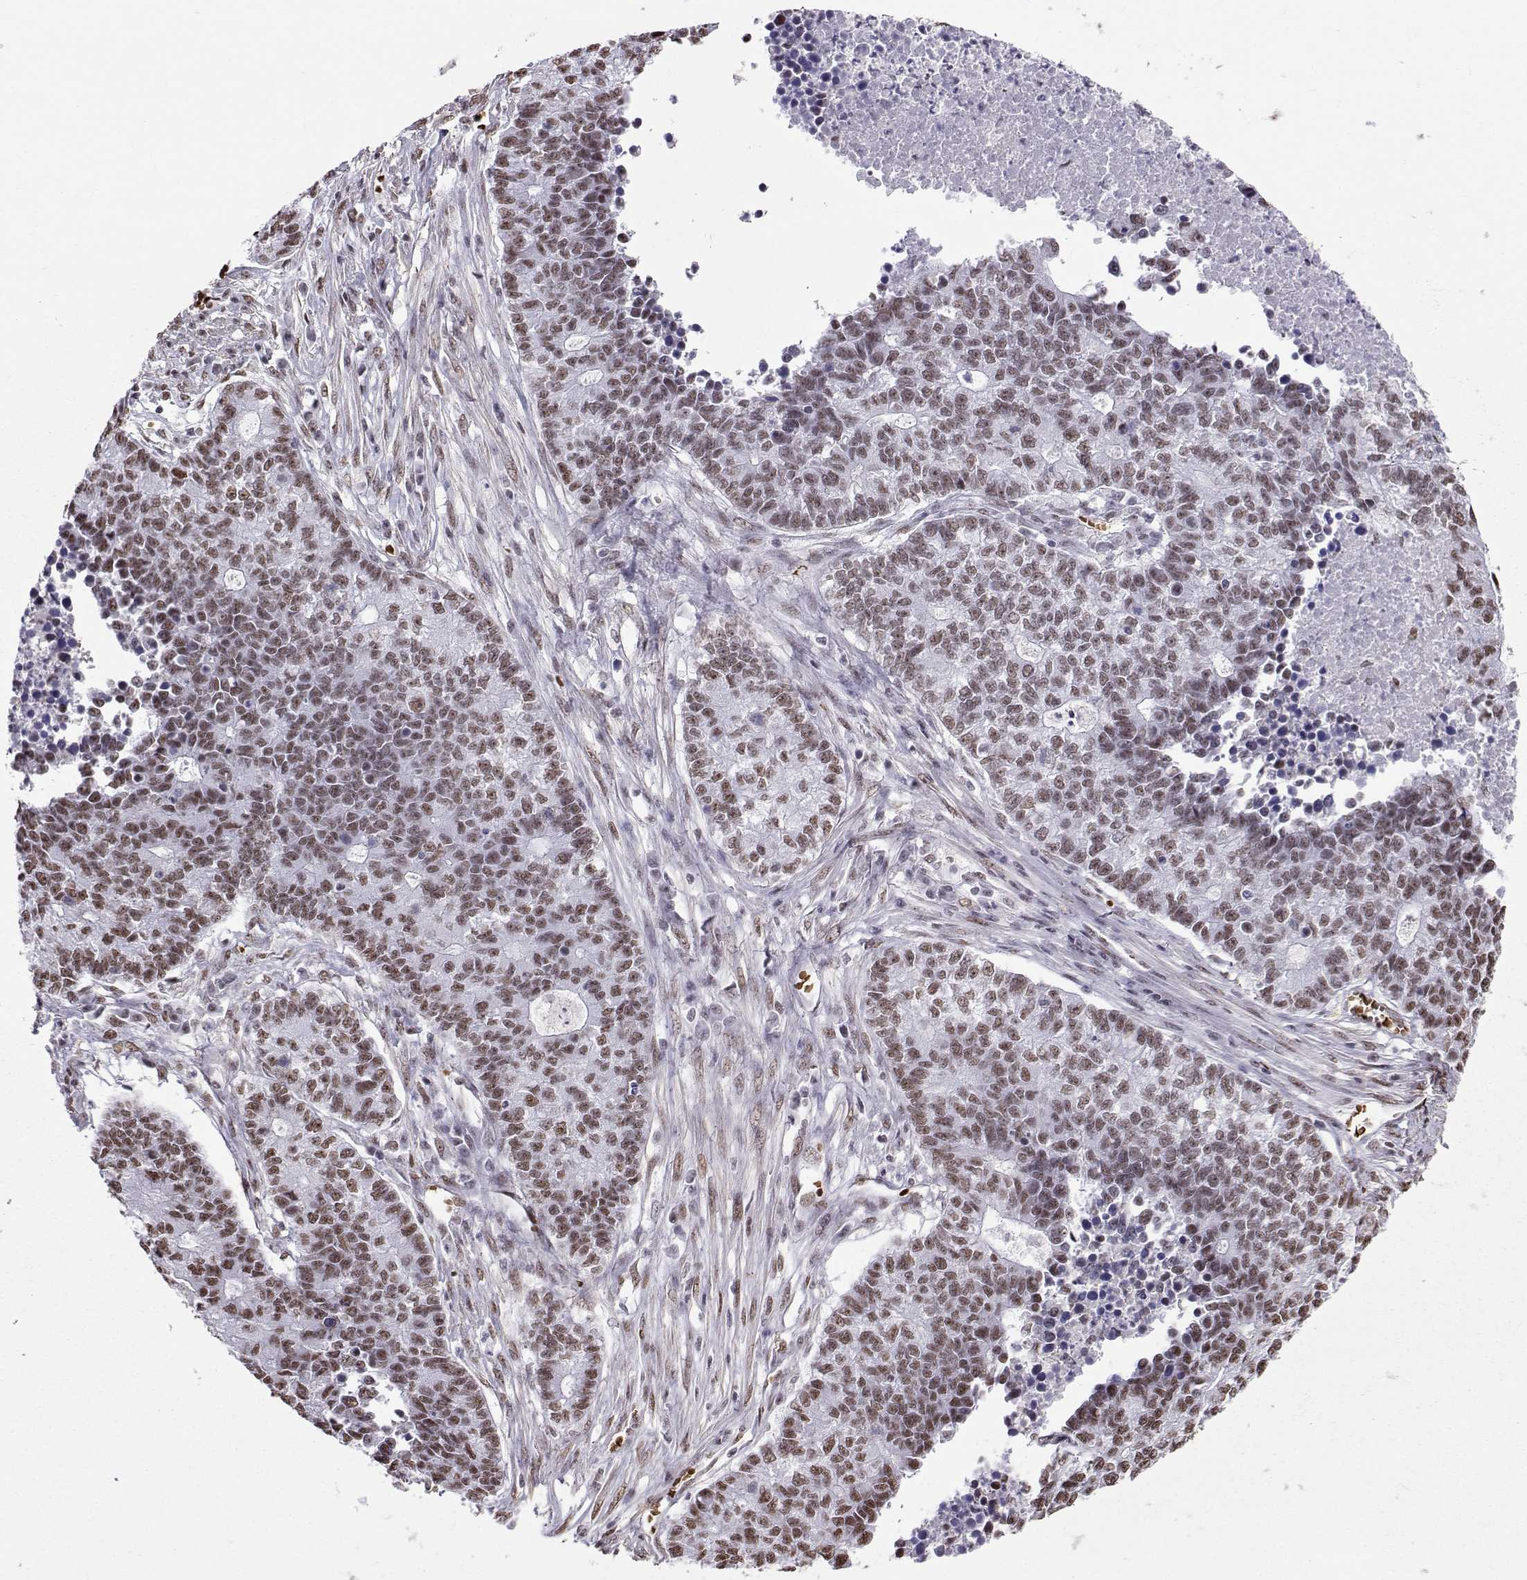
{"staining": {"intensity": "weak", "quantity": ">75%", "location": "nuclear"}, "tissue": "lung cancer", "cell_type": "Tumor cells", "image_type": "cancer", "snomed": [{"axis": "morphology", "description": "Adenocarcinoma, NOS"}, {"axis": "topography", "description": "Lung"}], "caption": "Brown immunohistochemical staining in lung adenocarcinoma shows weak nuclear staining in approximately >75% of tumor cells.", "gene": "CCNK", "patient": {"sex": "male", "age": 57}}